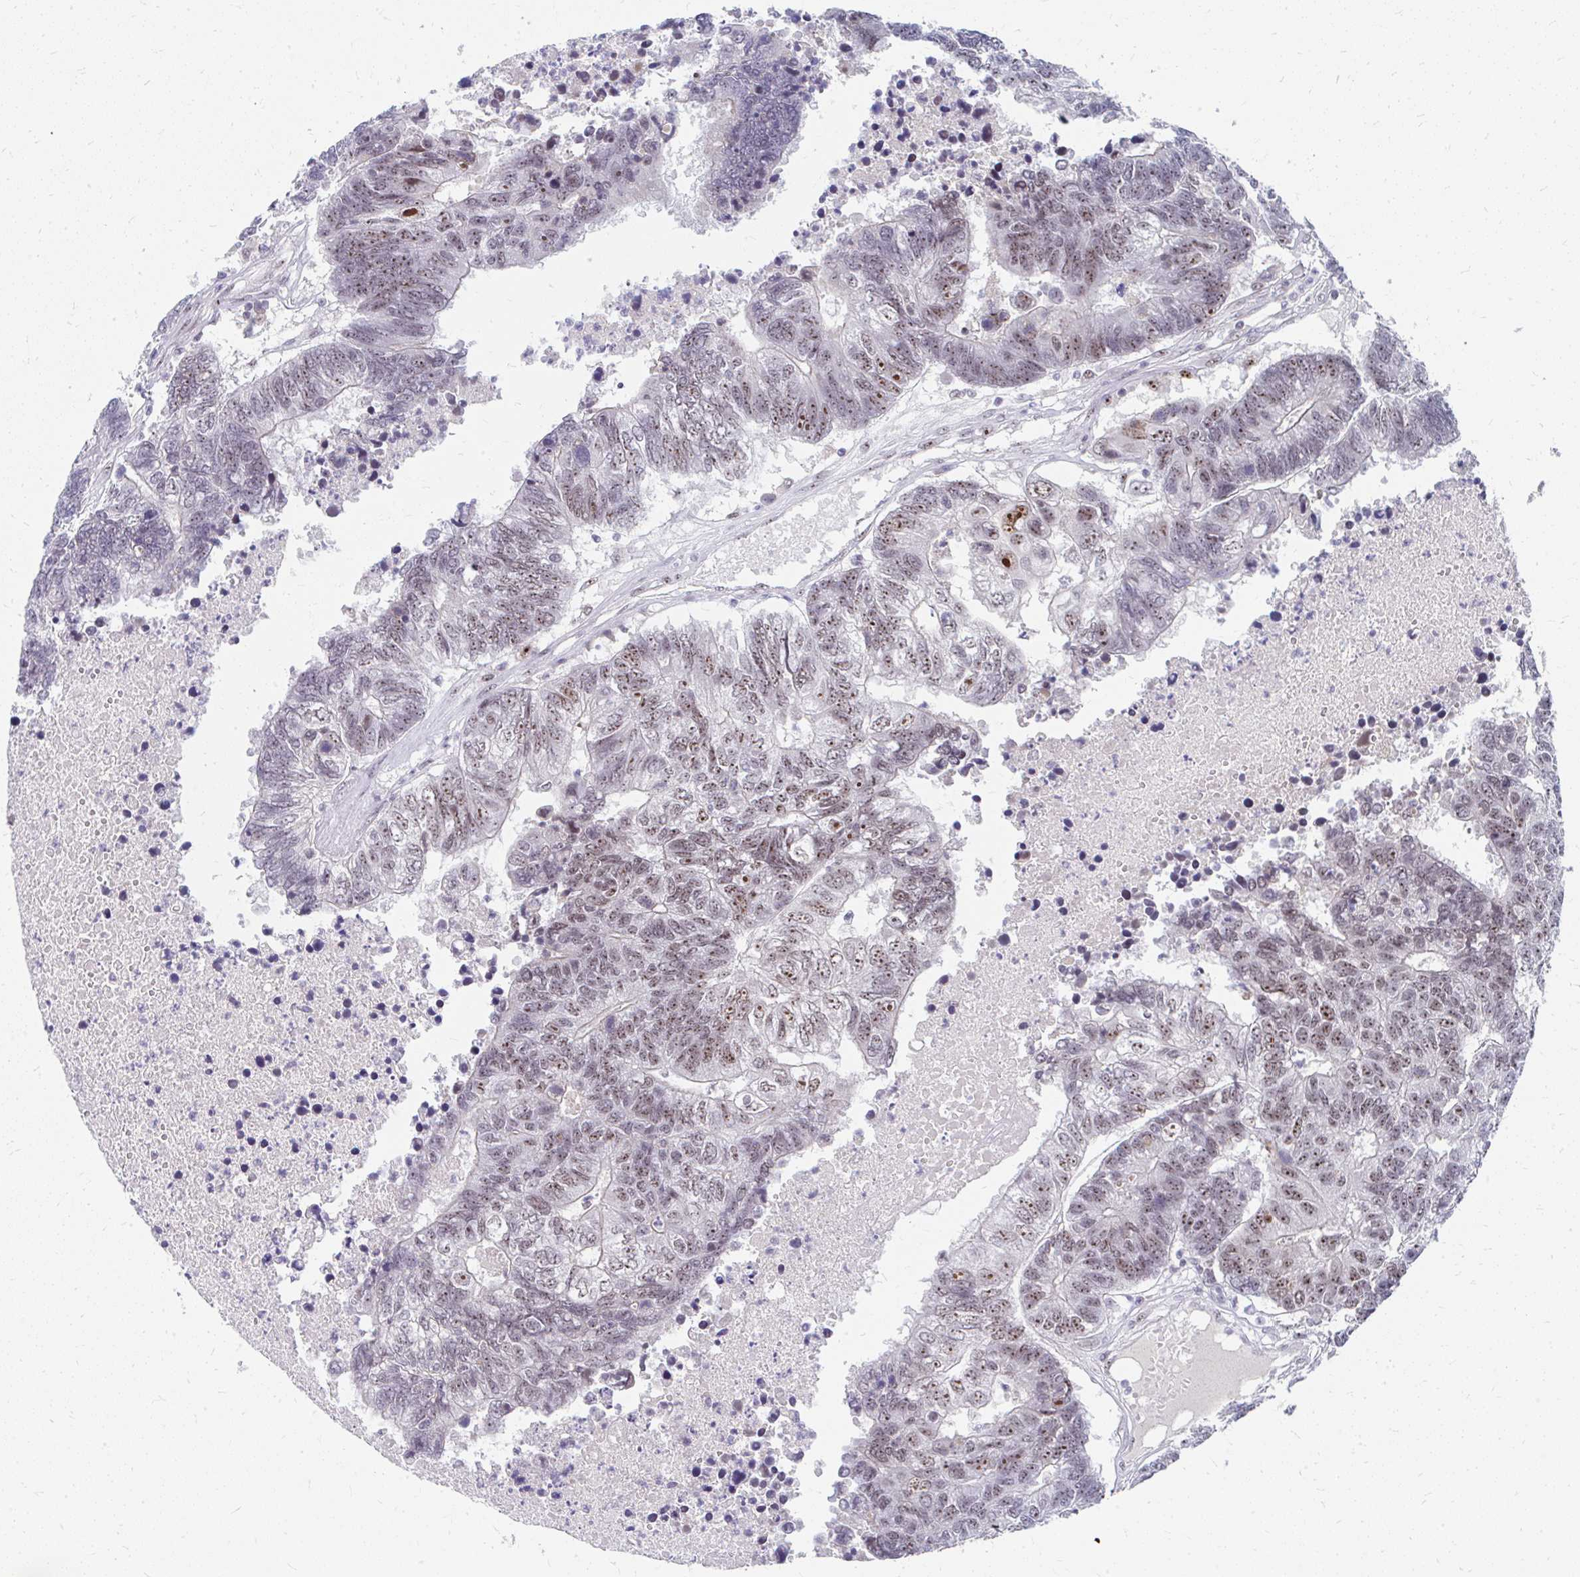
{"staining": {"intensity": "moderate", "quantity": ">75%", "location": "nuclear"}, "tissue": "colorectal cancer", "cell_type": "Tumor cells", "image_type": "cancer", "snomed": [{"axis": "morphology", "description": "Adenocarcinoma, NOS"}, {"axis": "topography", "description": "Colon"}], "caption": "Immunohistochemical staining of colorectal cancer exhibits medium levels of moderate nuclear staining in approximately >75% of tumor cells.", "gene": "GTF2H1", "patient": {"sex": "female", "age": 48}}